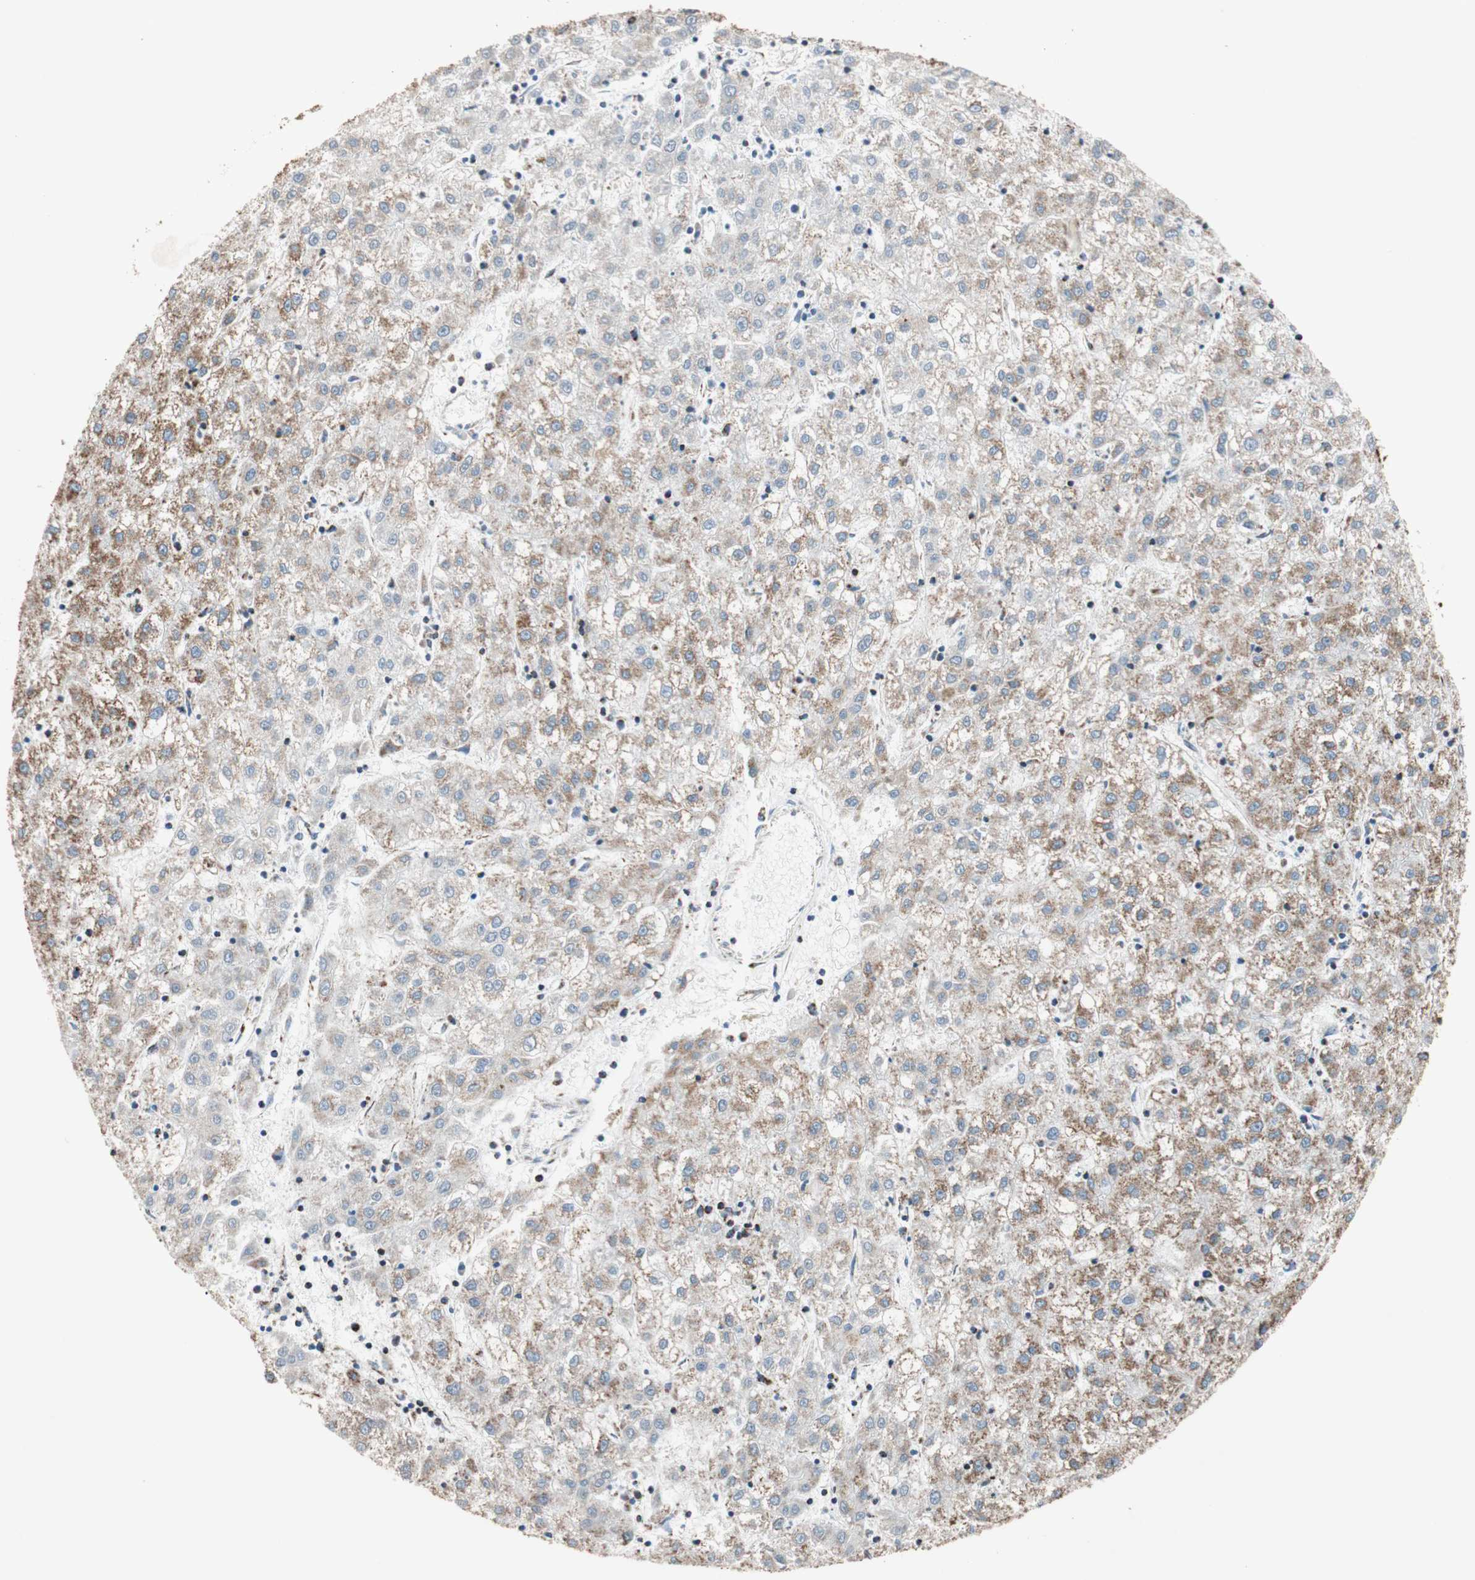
{"staining": {"intensity": "moderate", "quantity": "25%-75%", "location": "cytoplasmic/membranous"}, "tissue": "liver cancer", "cell_type": "Tumor cells", "image_type": "cancer", "snomed": [{"axis": "morphology", "description": "Carcinoma, Hepatocellular, NOS"}, {"axis": "topography", "description": "Liver"}], "caption": "Protein analysis of liver hepatocellular carcinoma tissue displays moderate cytoplasmic/membranous positivity in about 25%-75% of tumor cells. (Stains: DAB (3,3'-diaminobenzidine) in brown, nuclei in blue, Microscopy: brightfield microscopy at high magnification).", "gene": "PCSK4", "patient": {"sex": "male", "age": 72}}